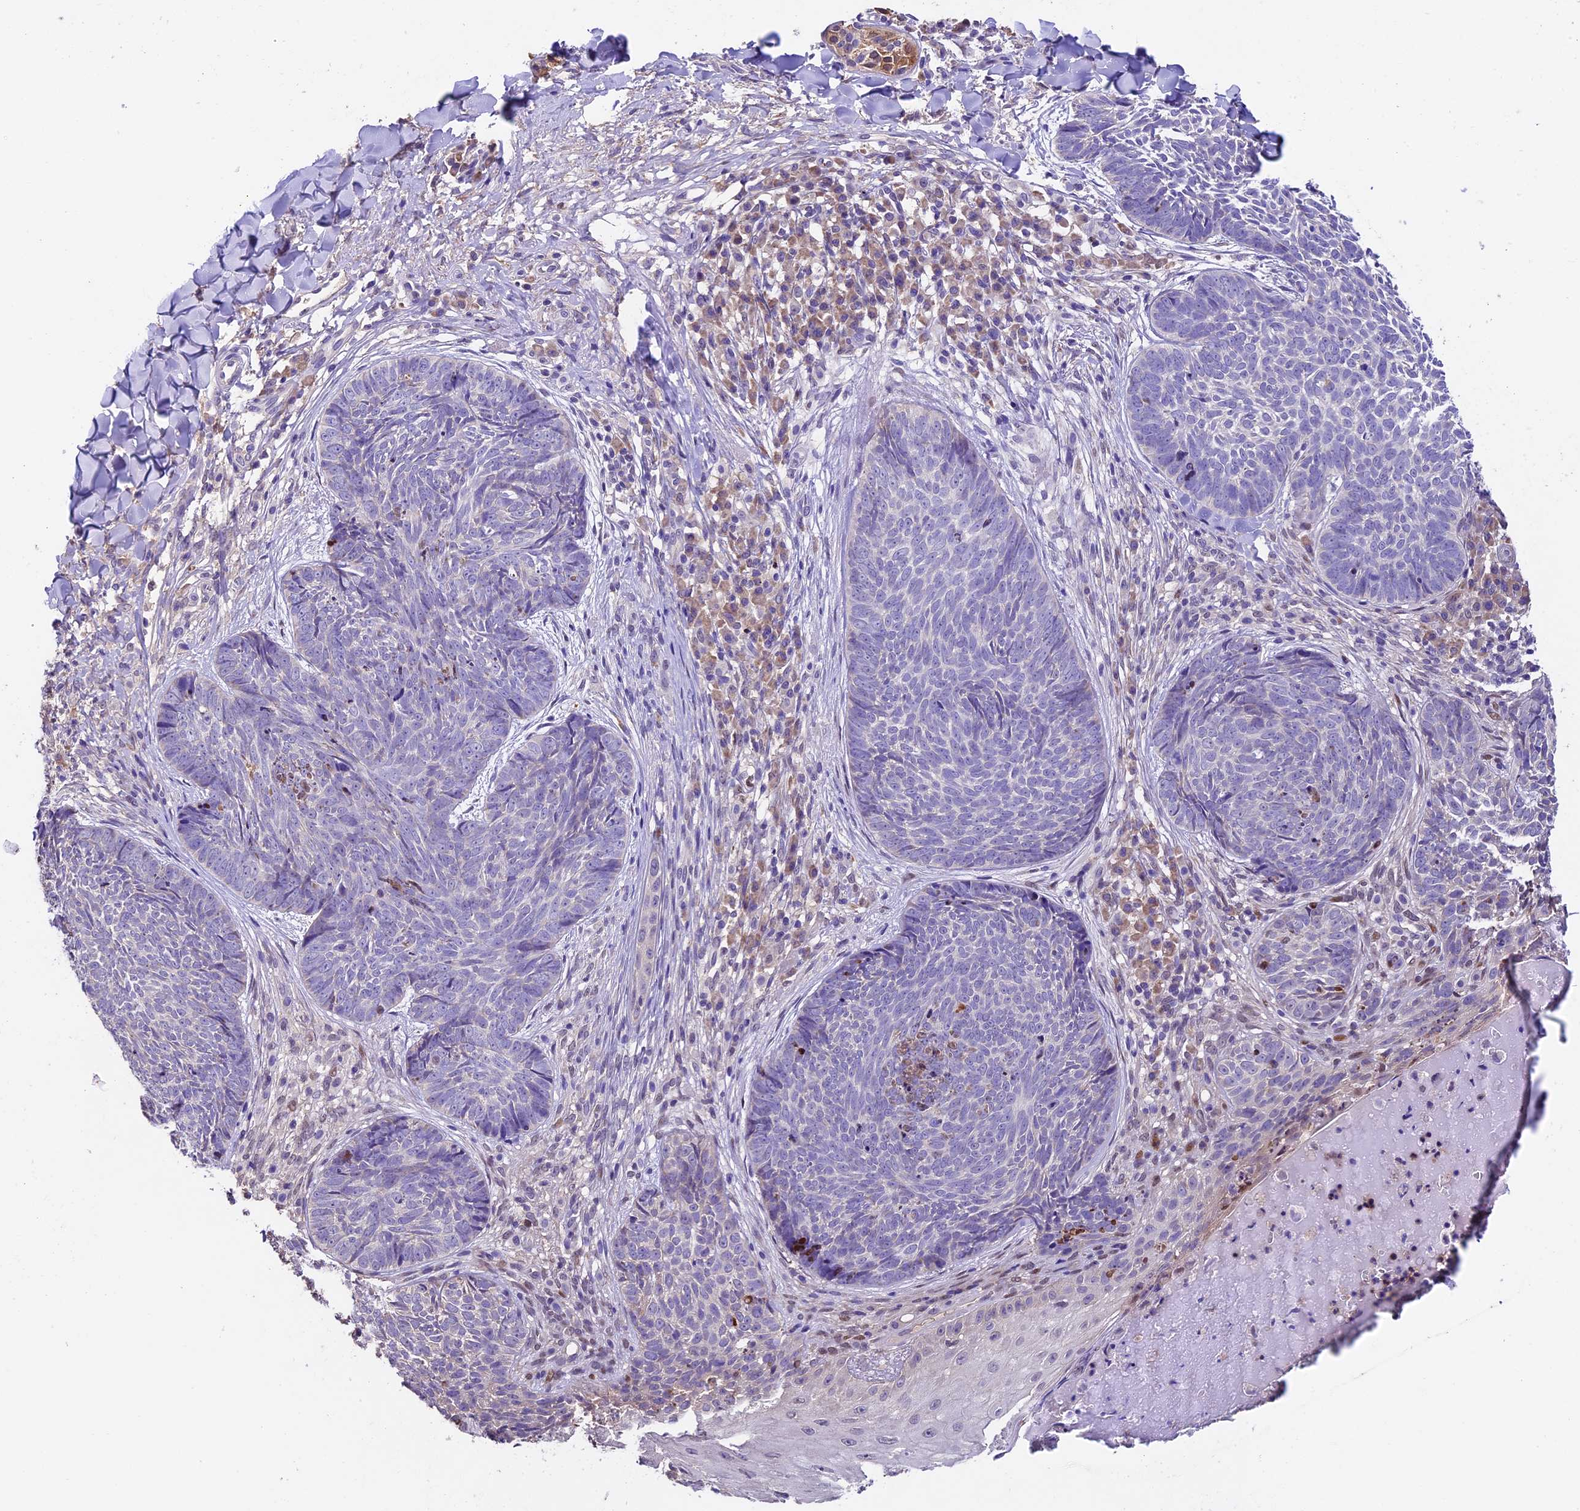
{"staining": {"intensity": "negative", "quantity": "none", "location": "none"}, "tissue": "skin cancer", "cell_type": "Tumor cells", "image_type": "cancer", "snomed": [{"axis": "morphology", "description": "Basal cell carcinoma"}, {"axis": "topography", "description": "Skin"}], "caption": "A high-resolution micrograph shows IHC staining of skin cancer (basal cell carcinoma), which demonstrates no significant expression in tumor cells.", "gene": "SBNO2", "patient": {"sex": "female", "age": 61}}